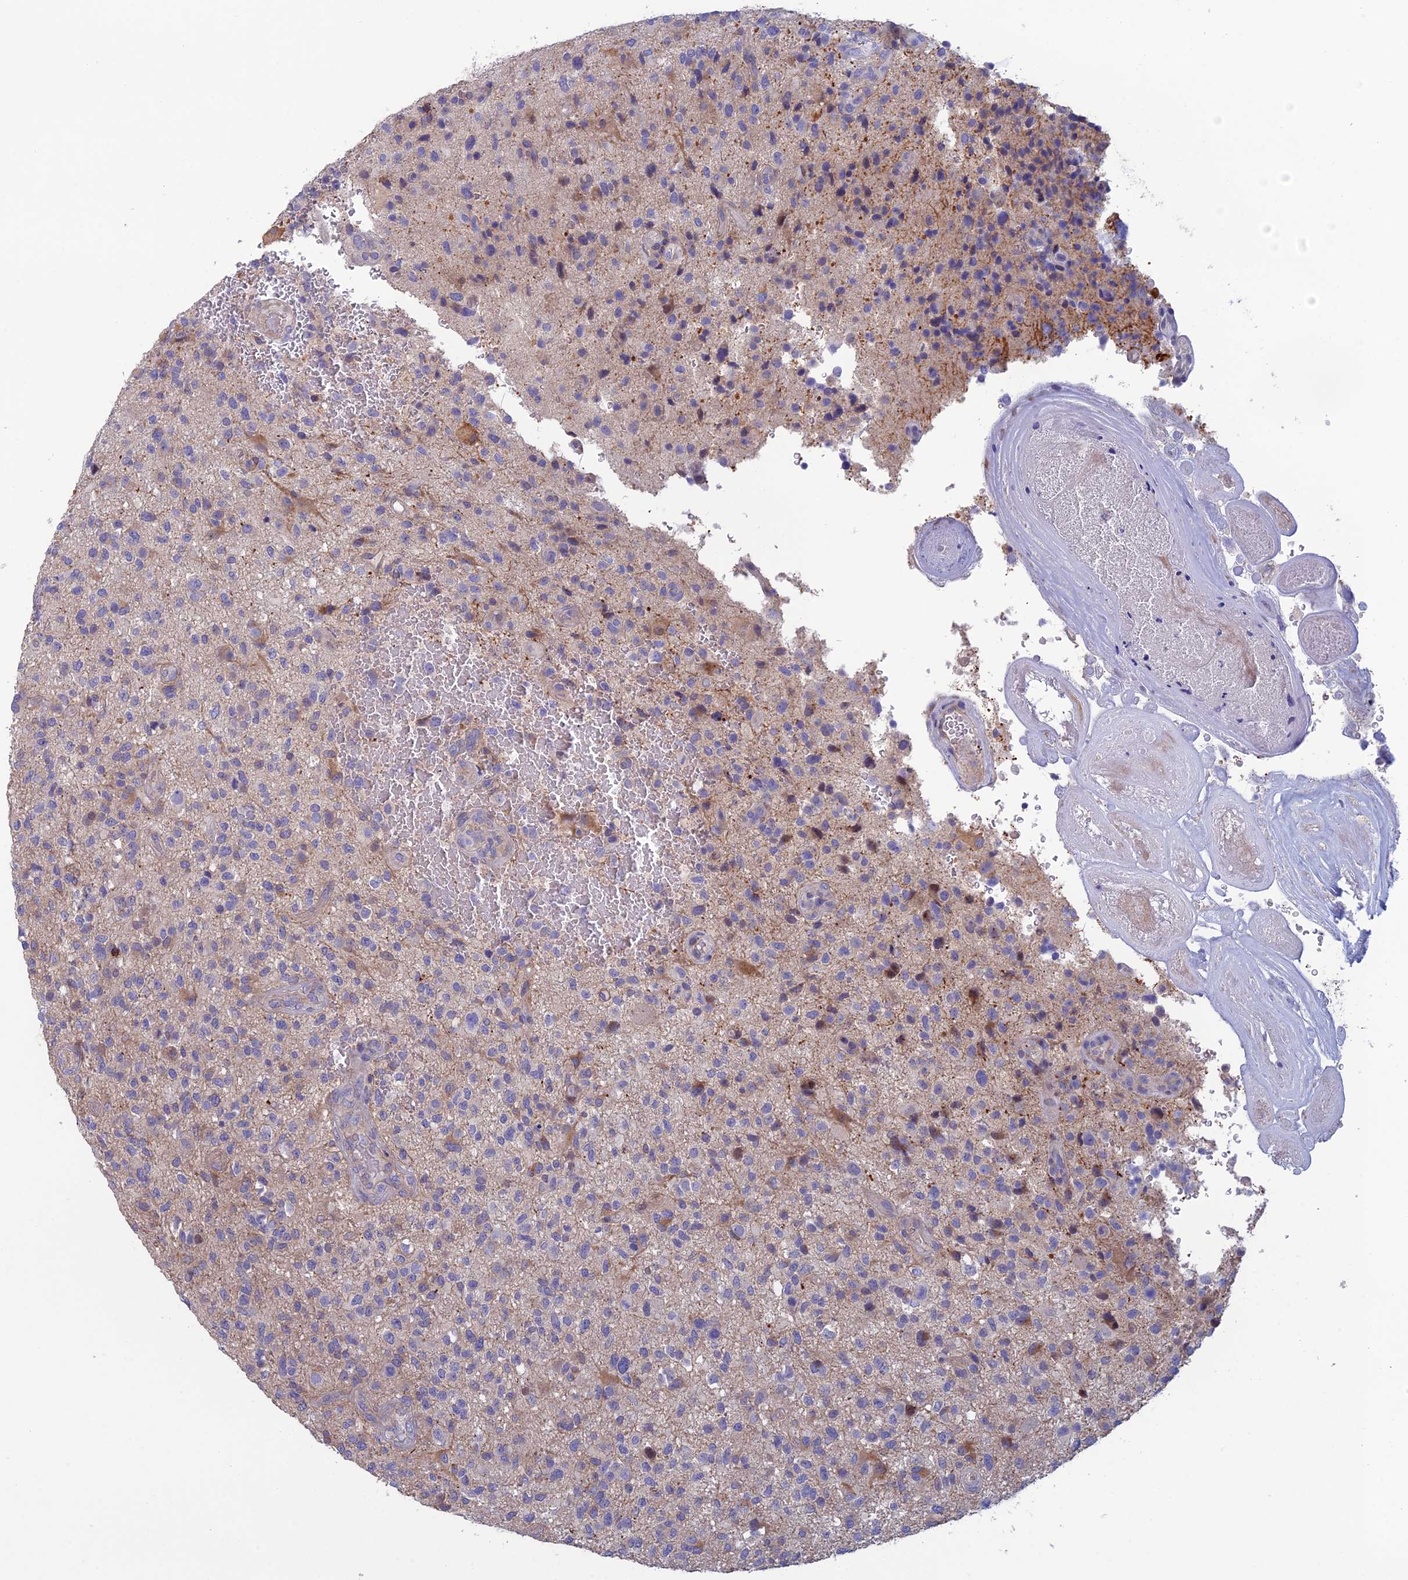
{"staining": {"intensity": "negative", "quantity": "none", "location": "none"}, "tissue": "glioma", "cell_type": "Tumor cells", "image_type": "cancer", "snomed": [{"axis": "morphology", "description": "Glioma, malignant, High grade"}, {"axis": "topography", "description": "Brain"}], "caption": "An immunohistochemistry (IHC) photomicrograph of glioma is shown. There is no staining in tumor cells of glioma.", "gene": "C15orf62", "patient": {"sex": "male", "age": 47}}